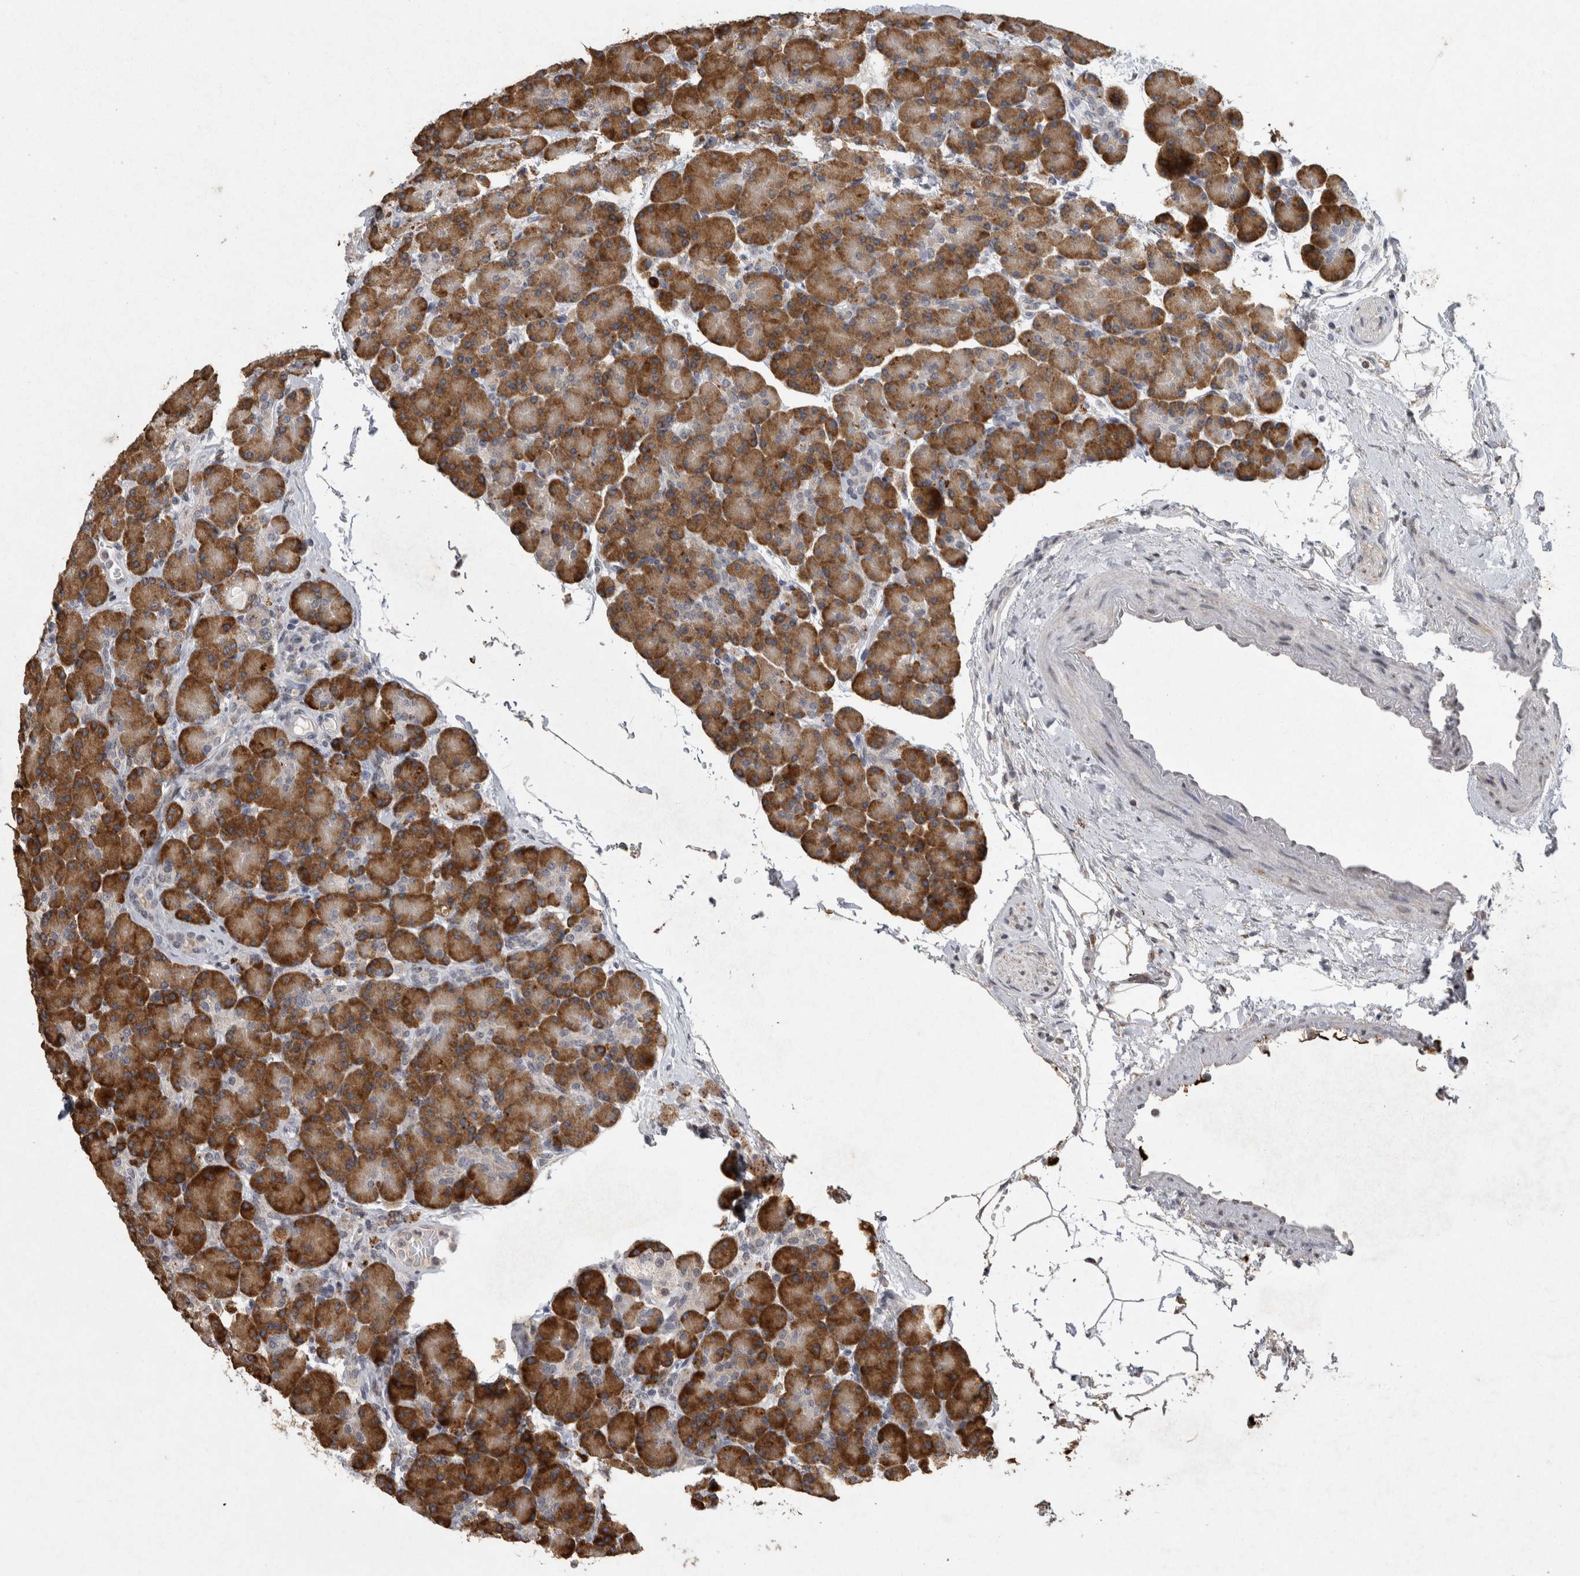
{"staining": {"intensity": "moderate", "quantity": ">75%", "location": "cytoplasmic/membranous"}, "tissue": "pancreas", "cell_type": "Exocrine glandular cells", "image_type": "normal", "snomed": [{"axis": "morphology", "description": "Normal tissue, NOS"}, {"axis": "topography", "description": "Pancreas"}], "caption": "Exocrine glandular cells reveal moderate cytoplasmic/membranous positivity in approximately >75% of cells in normal pancreas. Nuclei are stained in blue.", "gene": "MEP1A", "patient": {"sex": "female", "age": 43}}